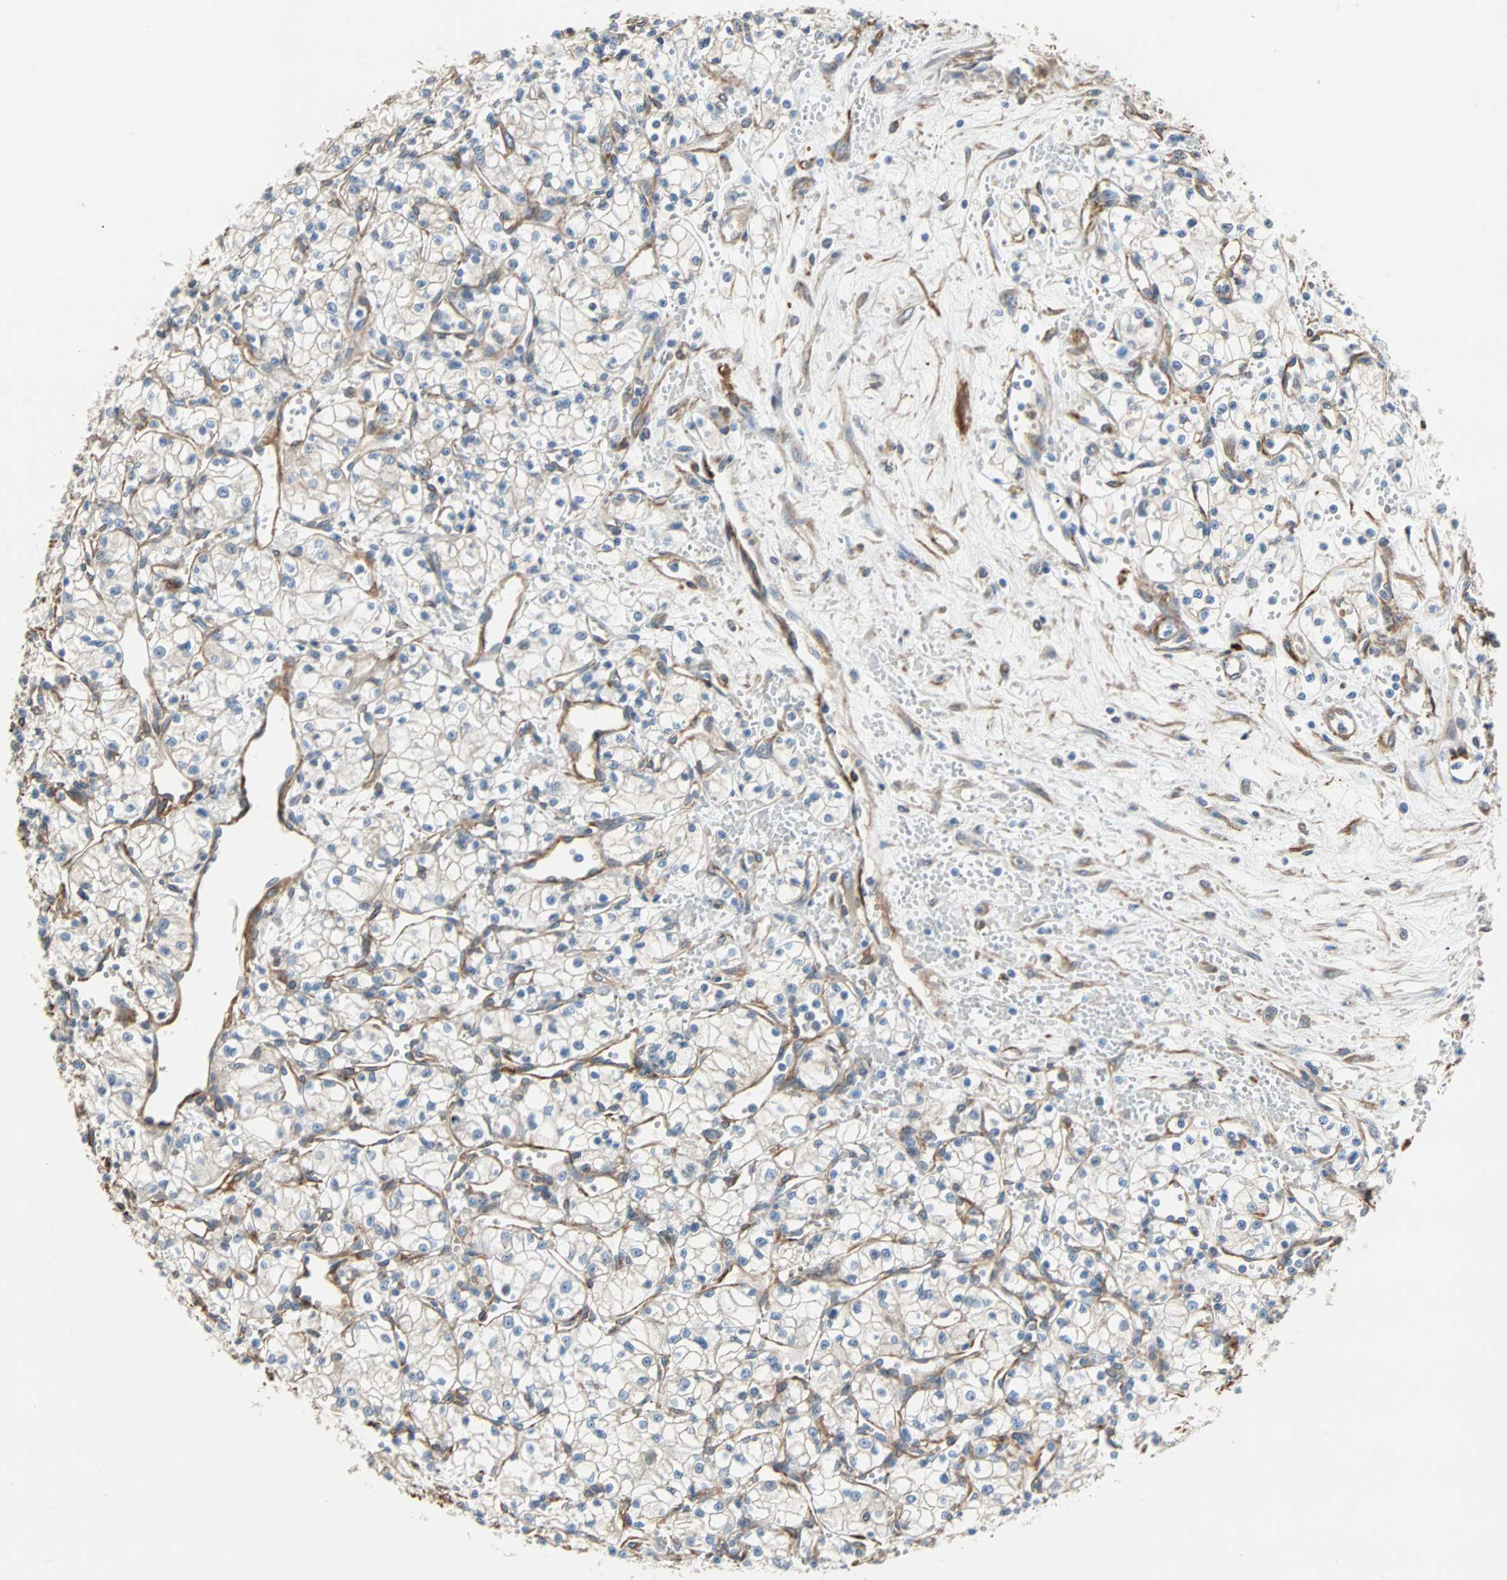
{"staining": {"intensity": "moderate", "quantity": "<25%", "location": "cytoplasmic/membranous"}, "tissue": "renal cancer", "cell_type": "Tumor cells", "image_type": "cancer", "snomed": [{"axis": "morphology", "description": "Normal tissue, NOS"}, {"axis": "morphology", "description": "Adenocarcinoma, NOS"}, {"axis": "topography", "description": "Kidney"}], "caption": "Human renal cancer (adenocarcinoma) stained with a protein marker demonstrates moderate staining in tumor cells.", "gene": "EPB41L2", "patient": {"sex": "male", "age": 59}}